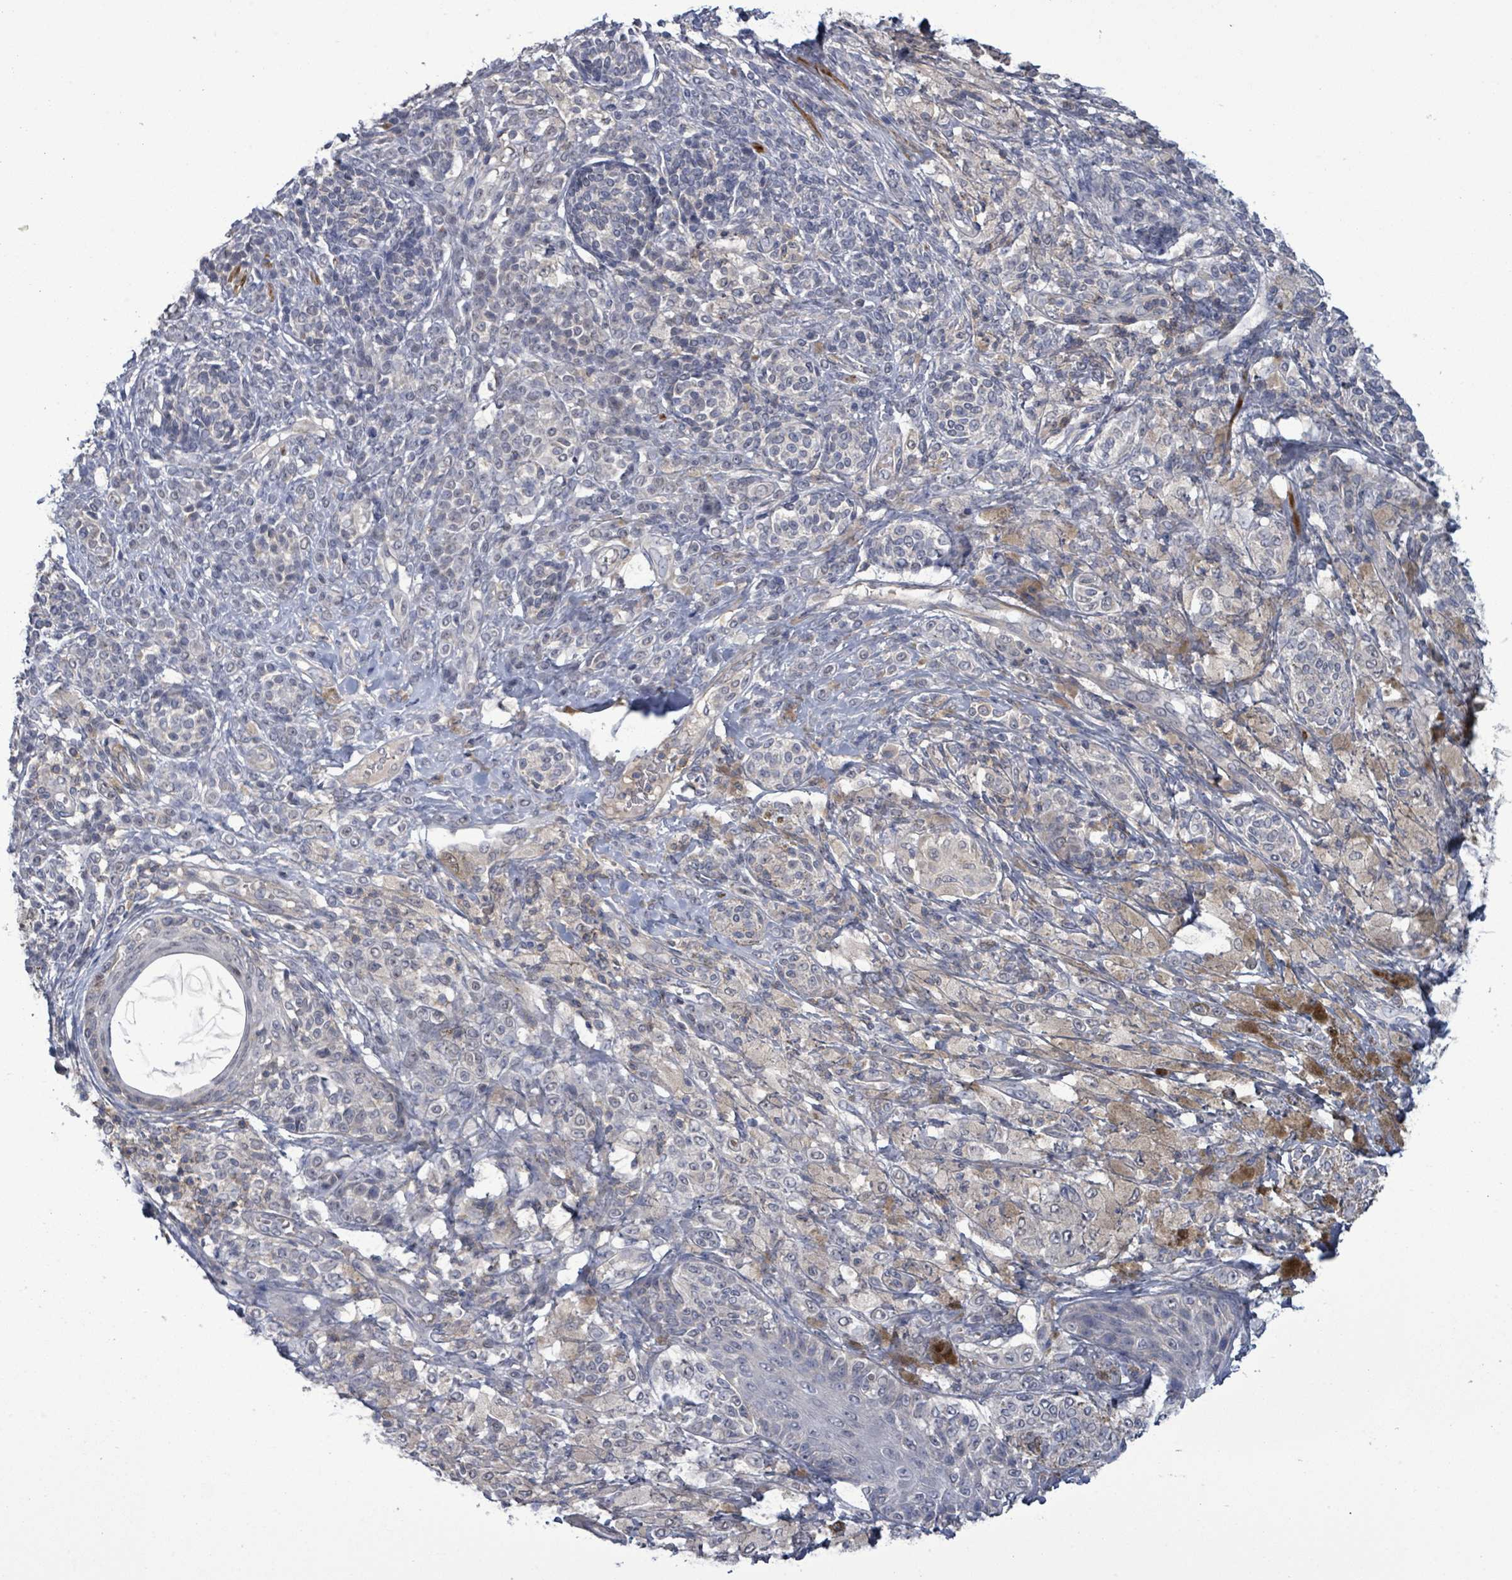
{"staining": {"intensity": "negative", "quantity": "none", "location": "none"}, "tissue": "melanoma", "cell_type": "Tumor cells", "image_type": "cancer", "snomed": [{"axis": "morphology", "description": "Malignant melanoma, NOS"}, {"axis": "topography", "description": "Skin"}], "caption": "Protein analysis of melanoma reveals no significant staining in tumor cells. (Immunohistochemistry, brightfield microscopy, high magnification).", "gene": "AMMECR1", "patient": {"sex": "male", "age": 42}}